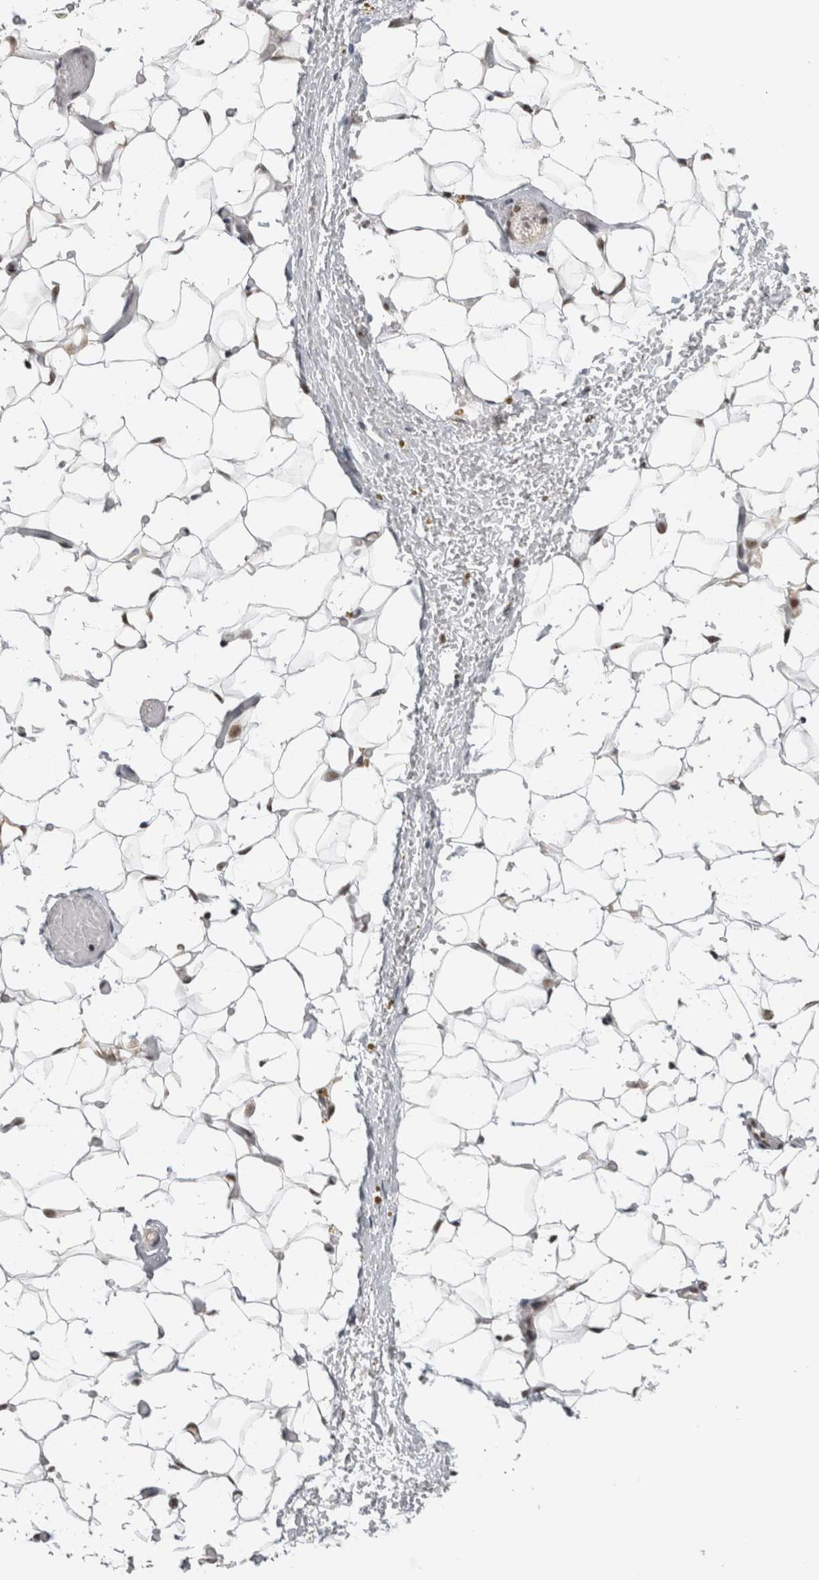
{"staining": {"intensity": "weak", "quantity": "<25%", "location": "nuclear"}, "tissue": "adipose tissue", "cell_type": "Adipocytes", "image_type": "normal", "snomed": [{"axis": "morphology", "description": "Normal tissue, NOS"}, {"axis": "topography", "description": "Kidney"}, {"axis": "topography", "description": "Peripheral nerve tissue"}], "caption": "A high-resolution micrograph shows immunohistochemistry (IHC) staining of benign adipose tissue, which reveals no significant expression in adipocytes.", "gene": "CDK11A", "patient": {"sex": "male", "age": 7}}